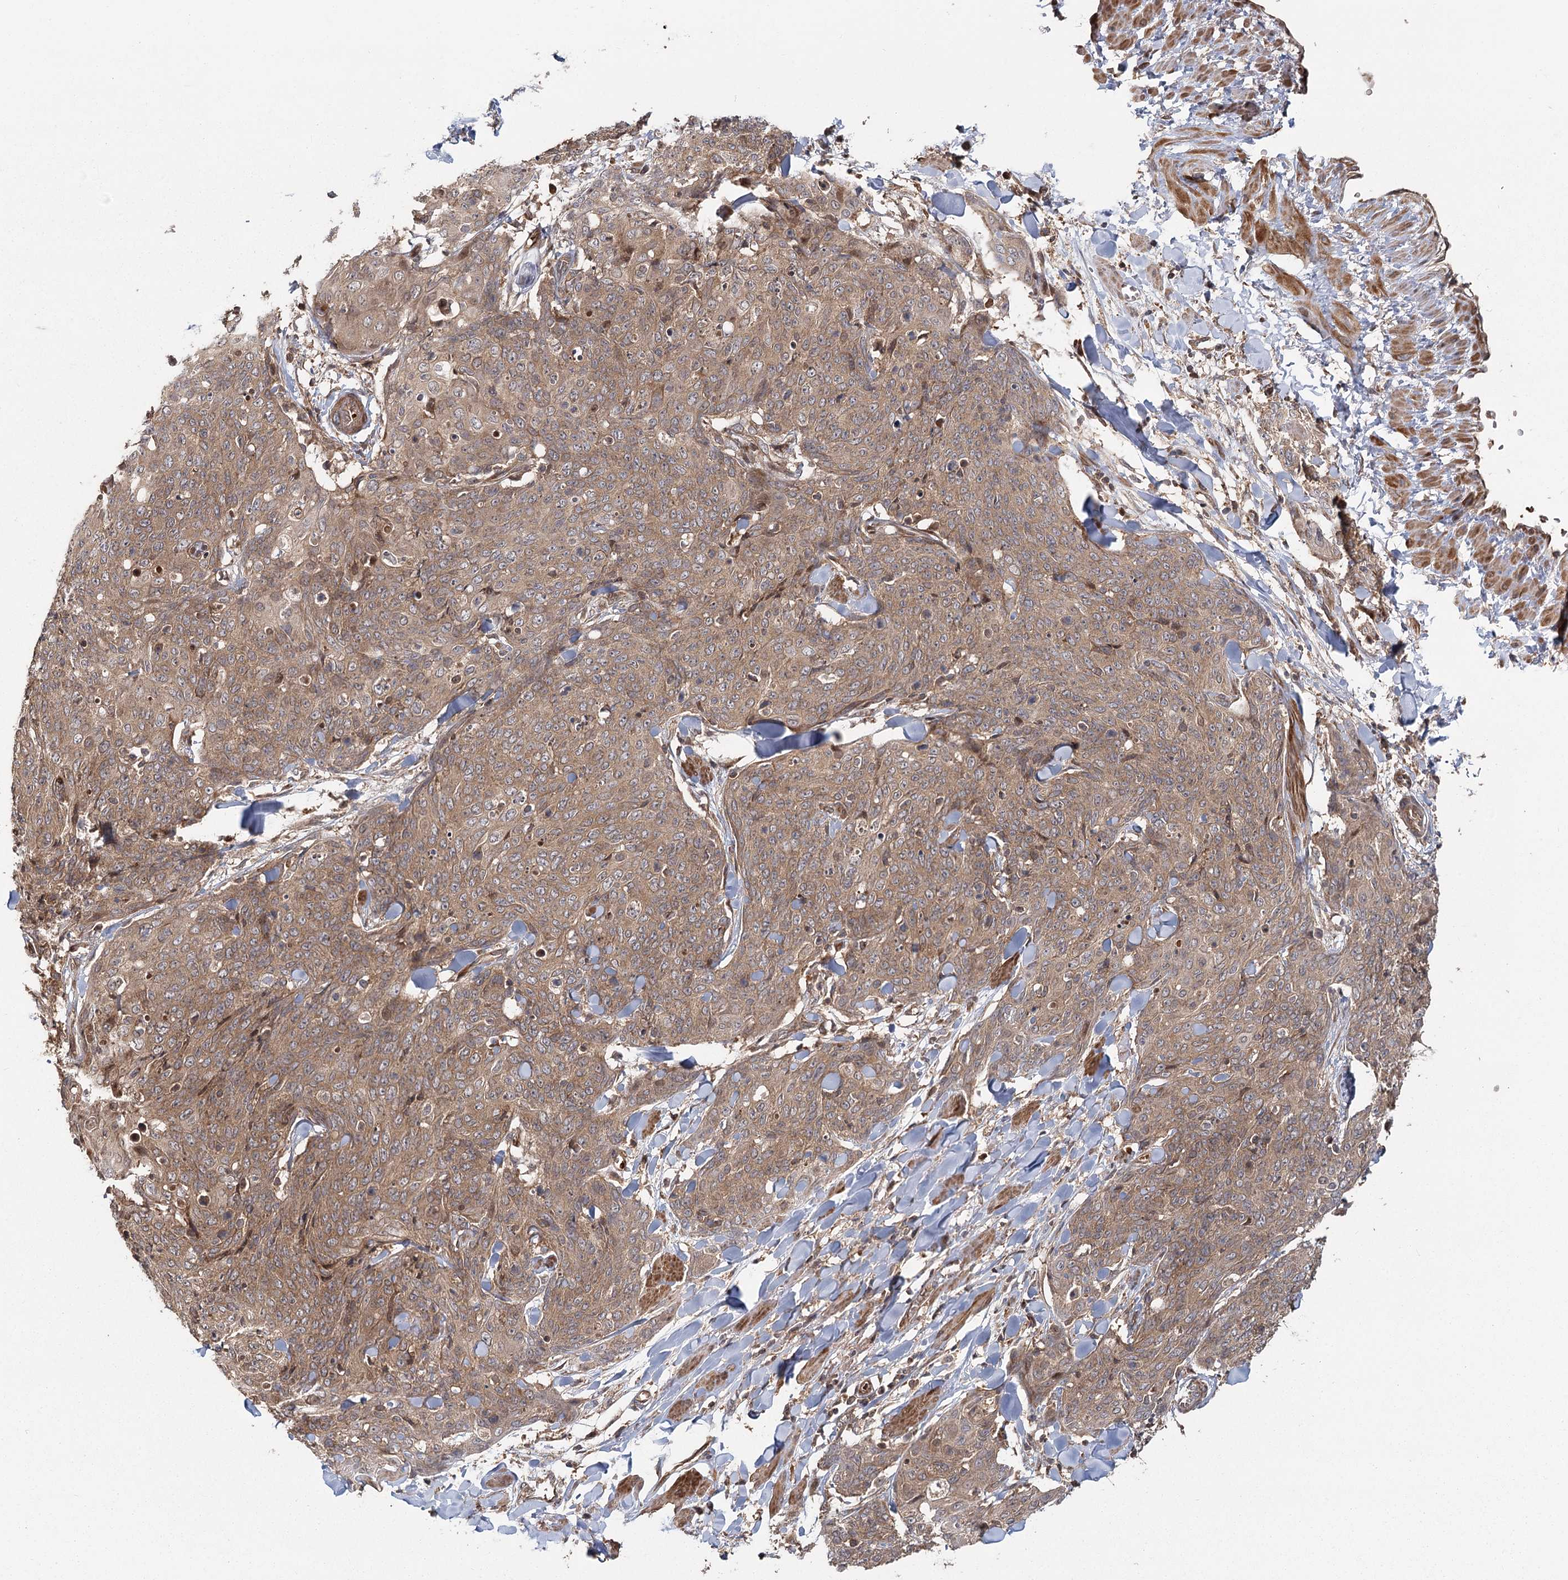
{"staining": {"intensity": "moderate", "quantity": ">75%", "location": "cytoplasmic/membranous"}, "tissue": "skin cancer", "cell_type": "Tumor cells", "image_type": "cancer", "snomed": [{"axis": "morphology", "description": "Squamous cell carcinoma, NOS"}, {"axis": "topography", "description": "Skin"}, {"axis": "topography", "description": "Vulva"}], "caption": "The histopathology image demonstrates immunohistochemical staining of skin cancer. There is moderate cytoplasmic/membranous expression is identified in about >75% of tumor cells.", "gene": "RAPGEF6", "patient": {"sex": "female", "age": 85}}